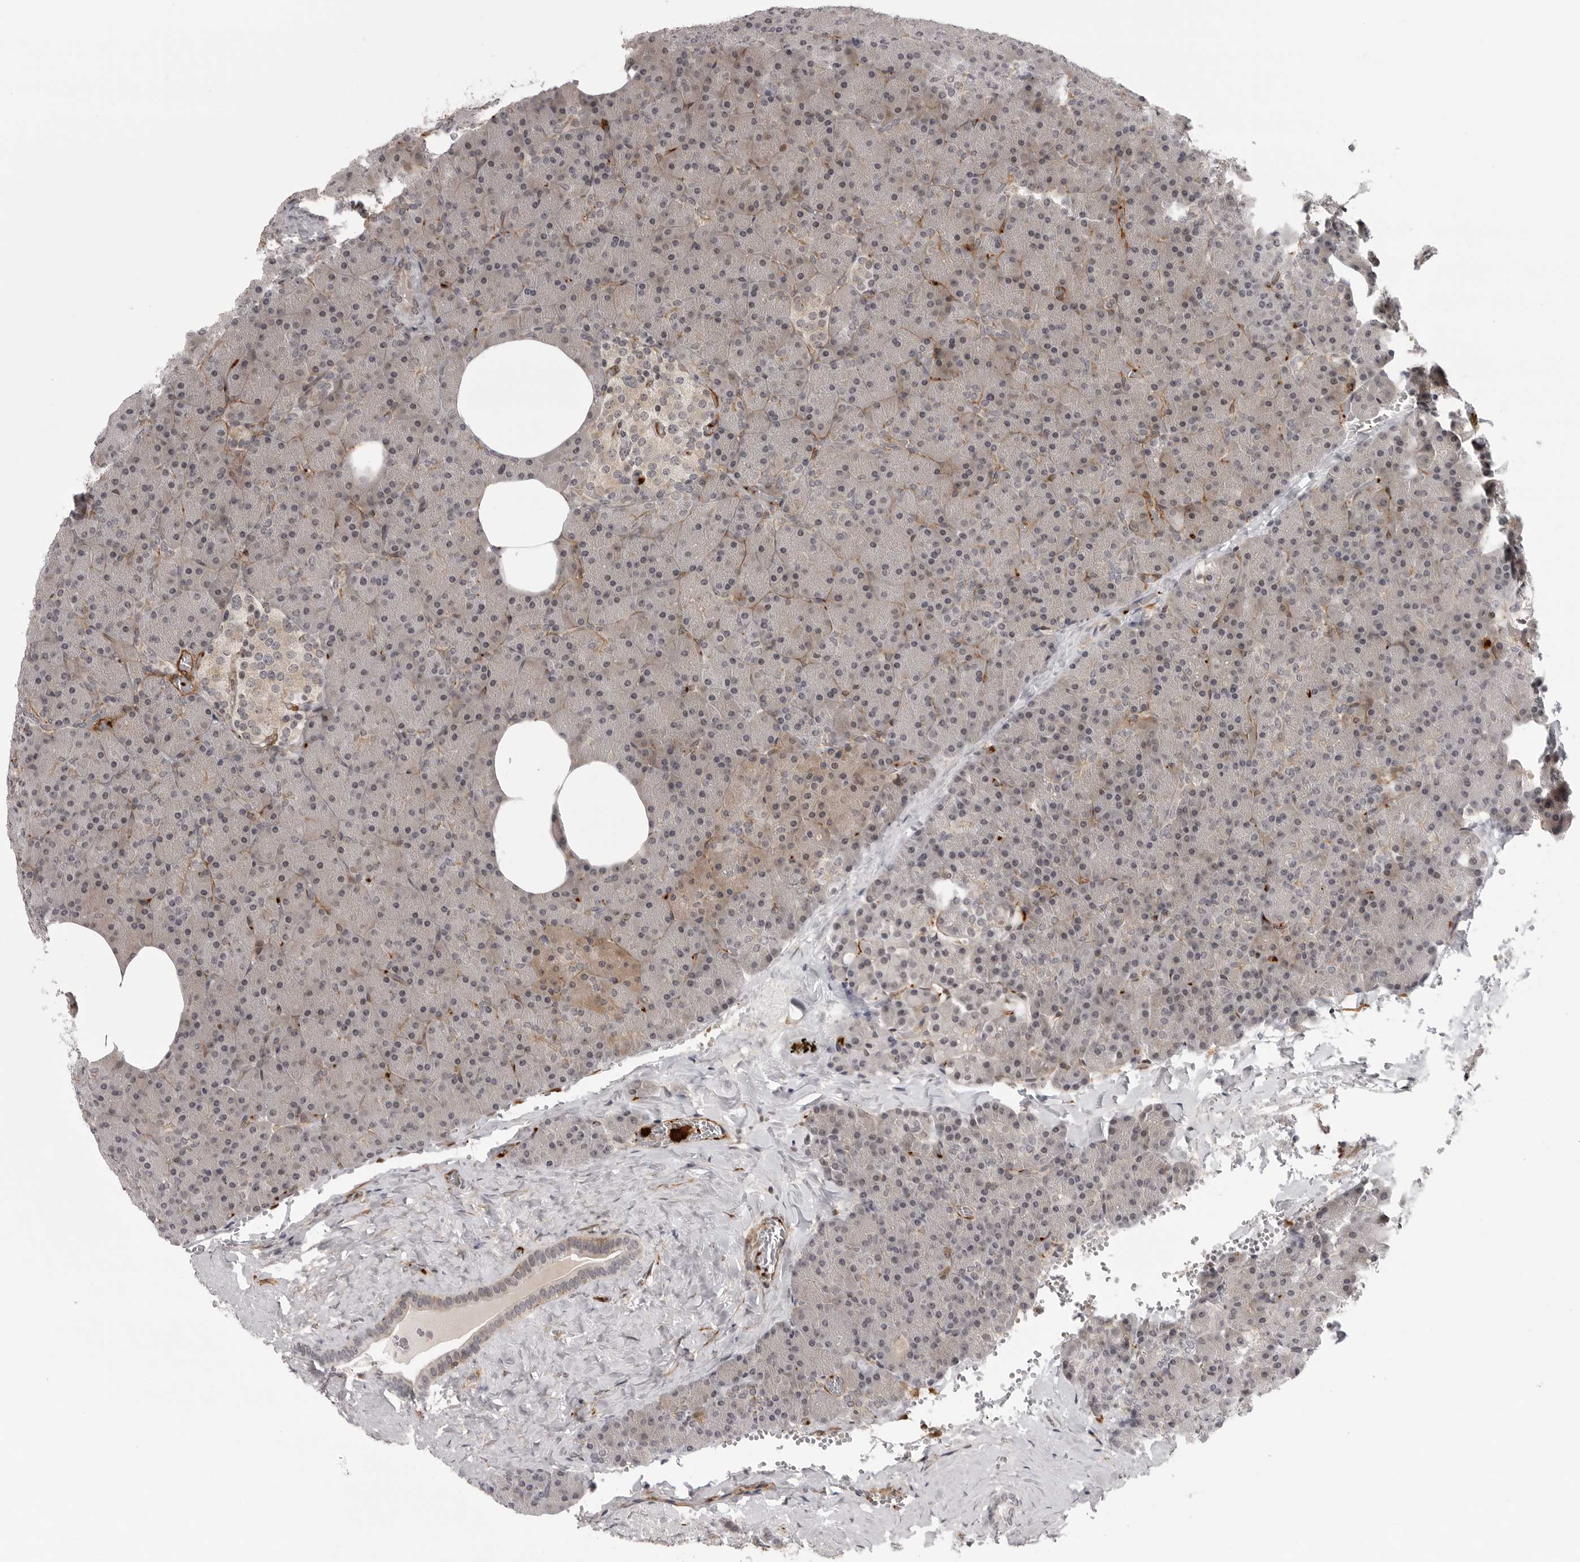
{"staining": {"intensity": "weak", "quantity": "25%-75%", "location": "cytoplasmic/membranous"}, "tissue": "pancreas", "cell_type": "Exocrine glandular cells", "image_type": "normal", "snomed": [{"axis": "morphology", "description": "Normal tissue, NOS"}, {"axis": "morphology", "description": "Carcinoid, malignant, NOS"}, {"axis": "topography", "description": "Pancreas"}], "caption": "Benign pancreas exhibits weak cytoplasmic/membranous positivity in approximately 25%-75% of exocrine glandular cells (Stains: DAB in brown, nuclei in blue, Microscopy: brightfield microscopy at high magnification)..", "gene": "TUT4", "patient": {"sex": "female", "age": 35}}